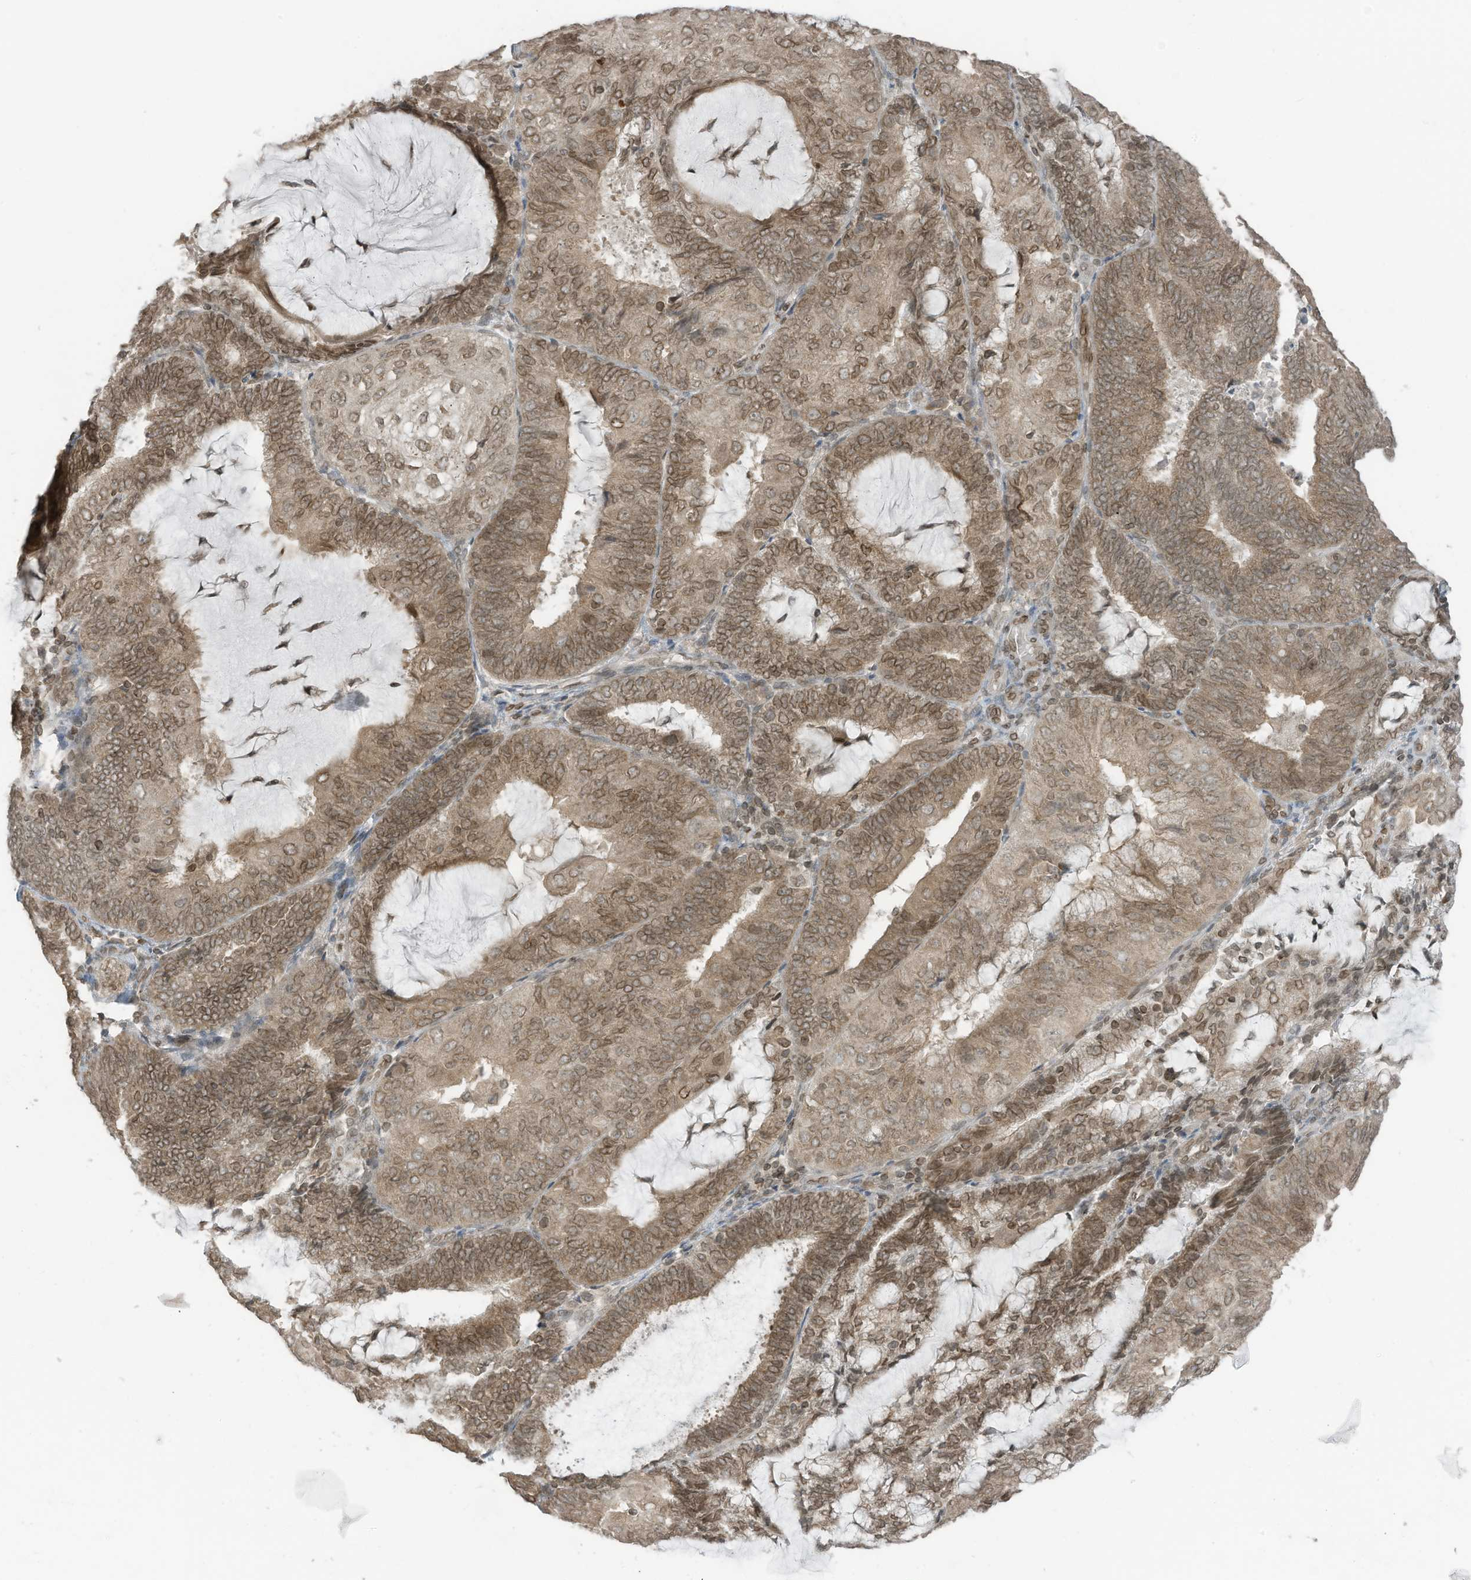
{"staining": {"intensity": "moderate", "quantity": ">75%", "location": "cytoplasmic/membranous,nuclear"}, "tissue": "endometrial cancer", "cell_type": "Tumor cells", "image_type": "cancer", "snomed": [{"axis": "morphology", "description": "Adenocarcinoma, NOS"}, {"axis": "topography", "description": "Endometrium"}], "caption": "A brown stain highlights moderate cytoplasmic/membranous and nuclear staining of a protein in human endometrial cancer (adenocarcinoma) tumor cells.", "gene": "RABL3", "patient": {"sex": "female", "age": 81}}